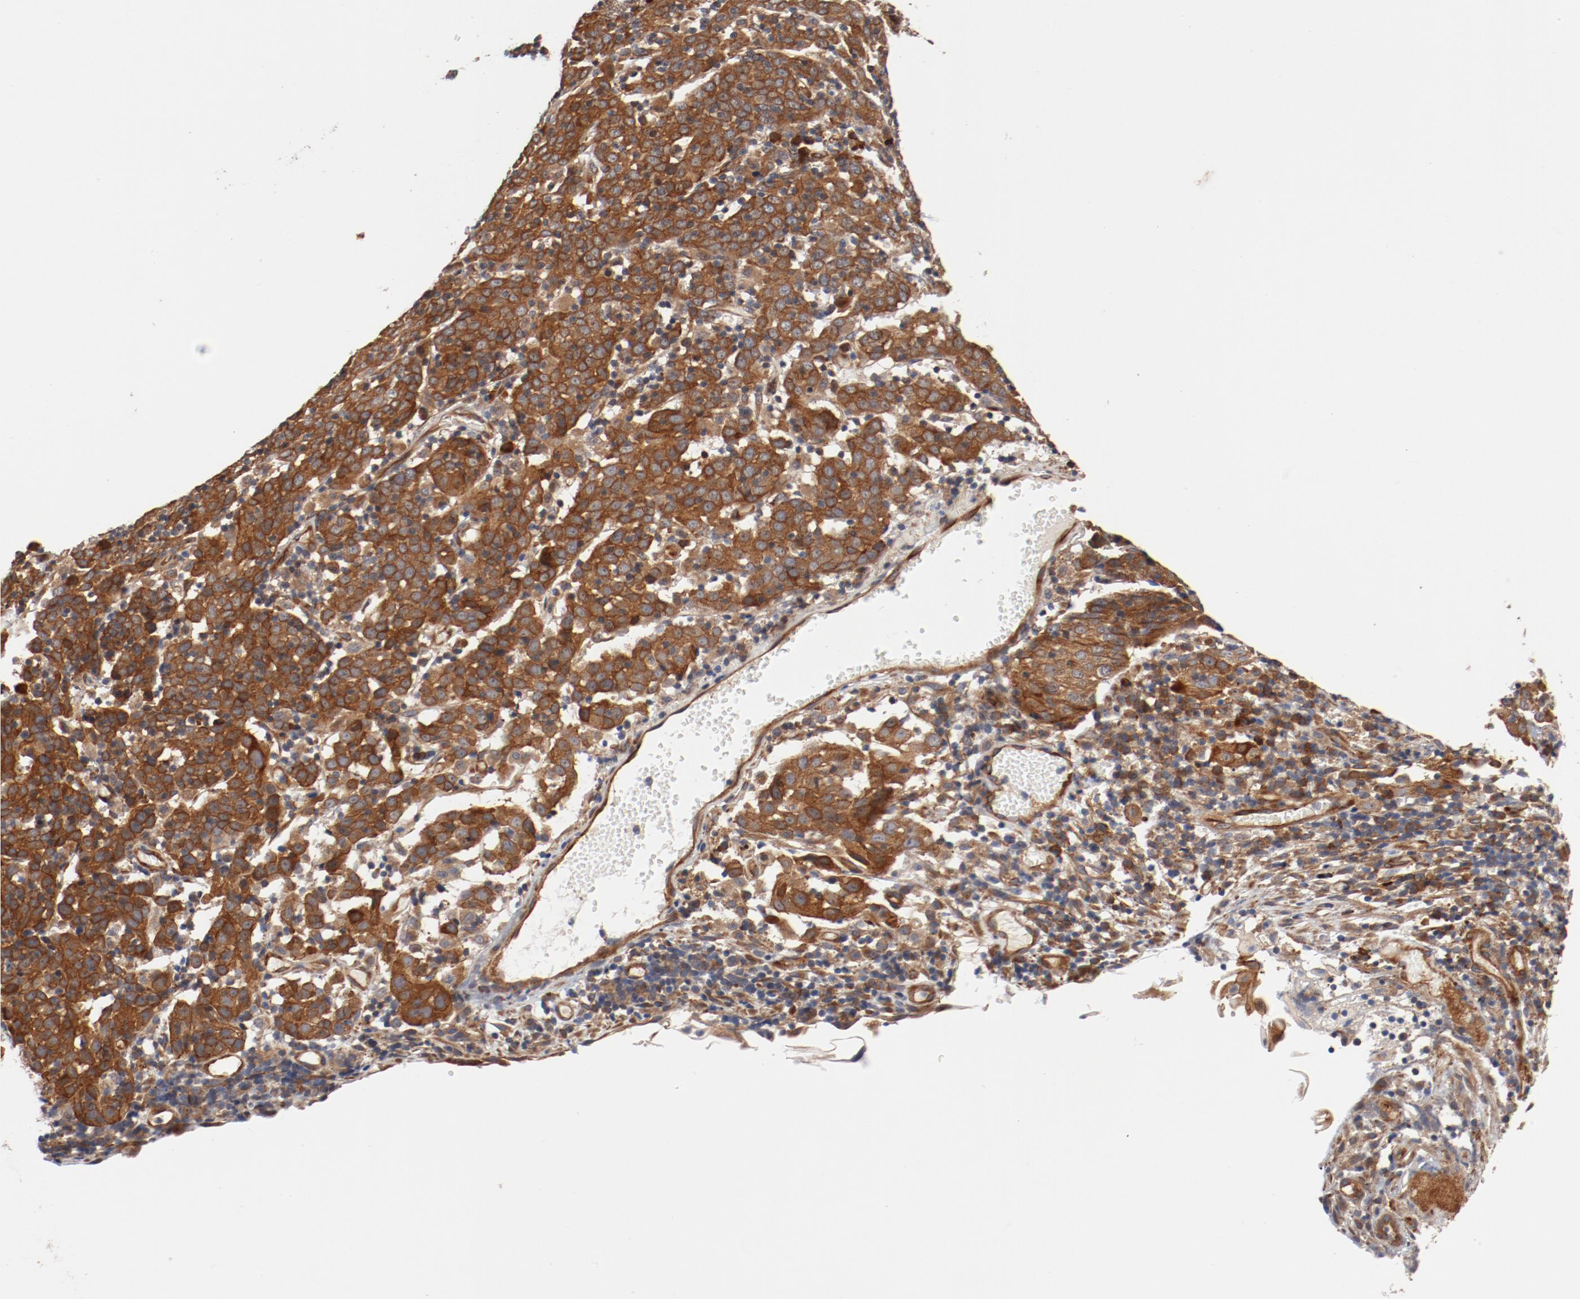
{"staining": {"intensity": "moderate", "quantity": ">75%", "location": "cytoplasmic/membranous"}, "tissue": "cervical cancer", "cell_type": "Tumor cells", "image_type": "cancer", "snomed": [{"axis": "morphology", "description": "Normal tissue, NOS"}, {"axis": "morphology", "description": "Squamous cell carcinoma, NOS"}, {"axis": "topography", "description": "Cervix"}], "caption": "A histopathology image of human cervical squamous cell carcinoma stained for a protein shows moderate cytoplasmic/membranous brown staining in tumor cells.", "gene": "PITPNM2", "patient": {"sex": "female", "age": 67}}